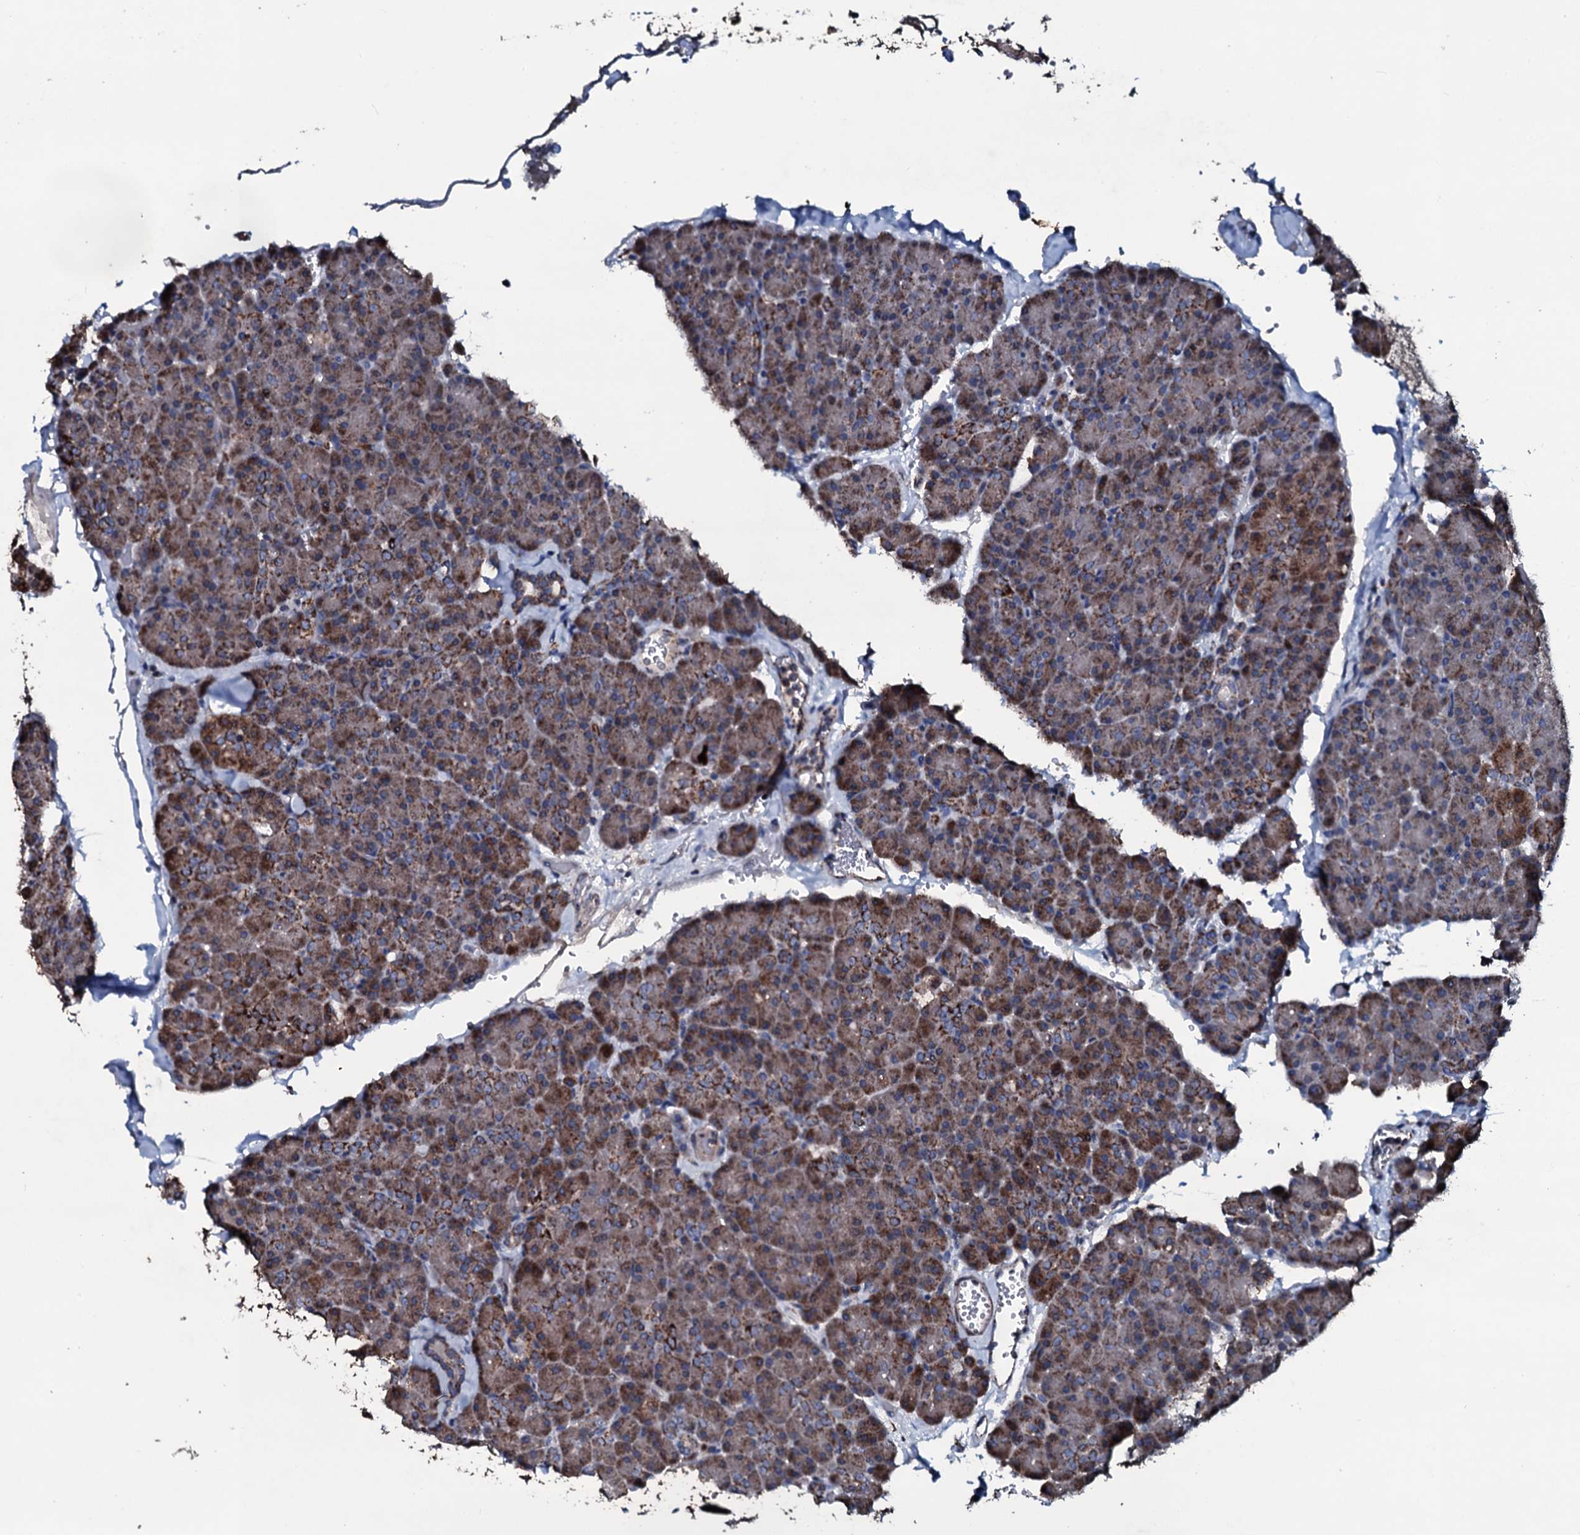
{"staining": {"intensity": "moderate", "quantity": ">75%", "location": "cytoplasmic/membranous"}, "tissue": "pancreas", "cell_type": "Exocrine glandular cells", "image_type": "normal", "snomed": [{"axis": "morphology", "description": "Normal tissue, NOS"}, {"axis": "topography", "description": "Pancreas"}], "caption": "Pancreas stained with DAB immunohistochemistry (IHC) exhibits medium levels of moderate cytoplasmic/membranous staining in approximately >75% of exocrine glandular cells.", "gene": "DYNC2I2", "patient": {"sex": "male", "age": 36}}